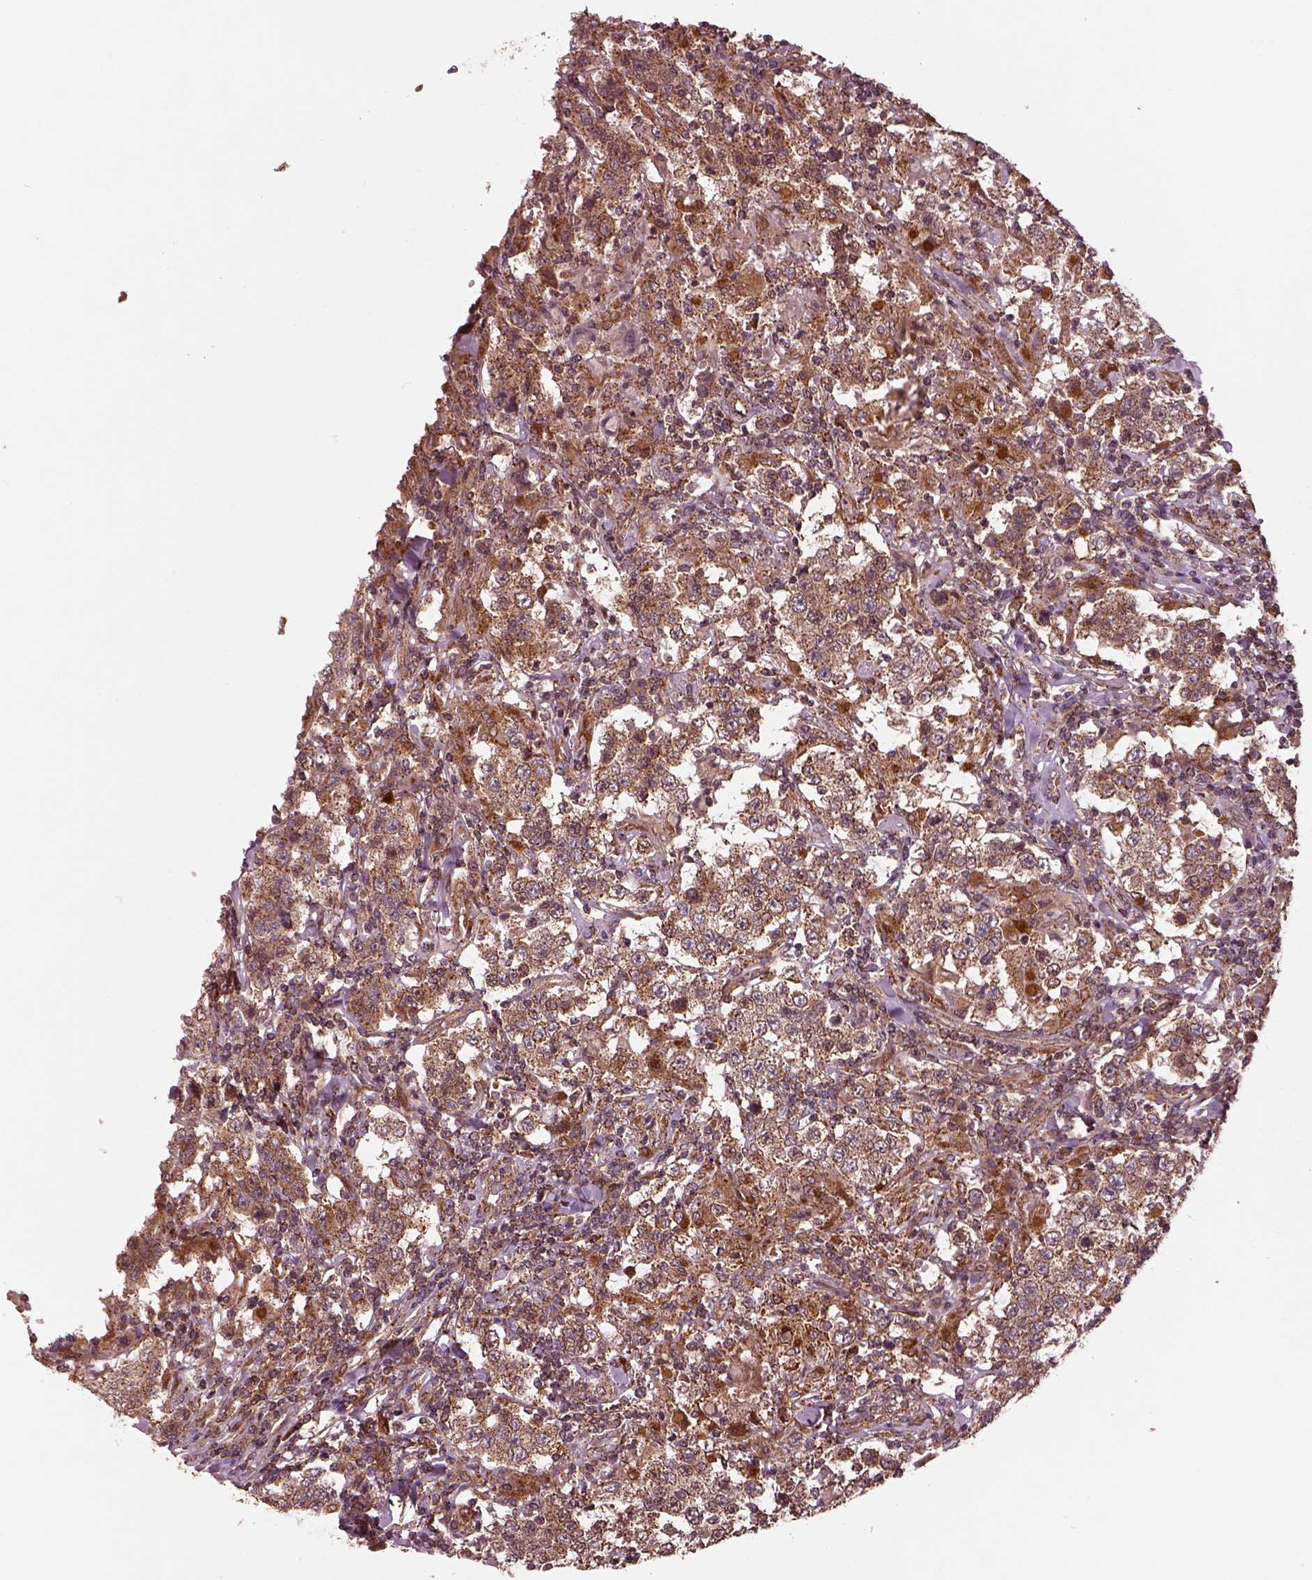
{"staining": {"intensity": "moderate", "quantity": "25%-75%", "location": "cytoplasmic/membranous"}, "tissue": "testis cancer", "cell_type": "Tumor cells", "image_type": "cancer", "snomed": [{"axis": "morphology", "description": "Seminoma, NOS"}, {"axis": "morphology", "description": "Carcinoma, Embryonal, NOS"}, {"axis": "topography", "description": "Testis"}], "caption": "The immunohistochemical stain shows moderate cytoplasmic/membranous staining in tumor cells of embryonal carcinoma (testis) tissue.", "gene": "WASHC2A", "patient": {"sex": "male", "age": 41}}